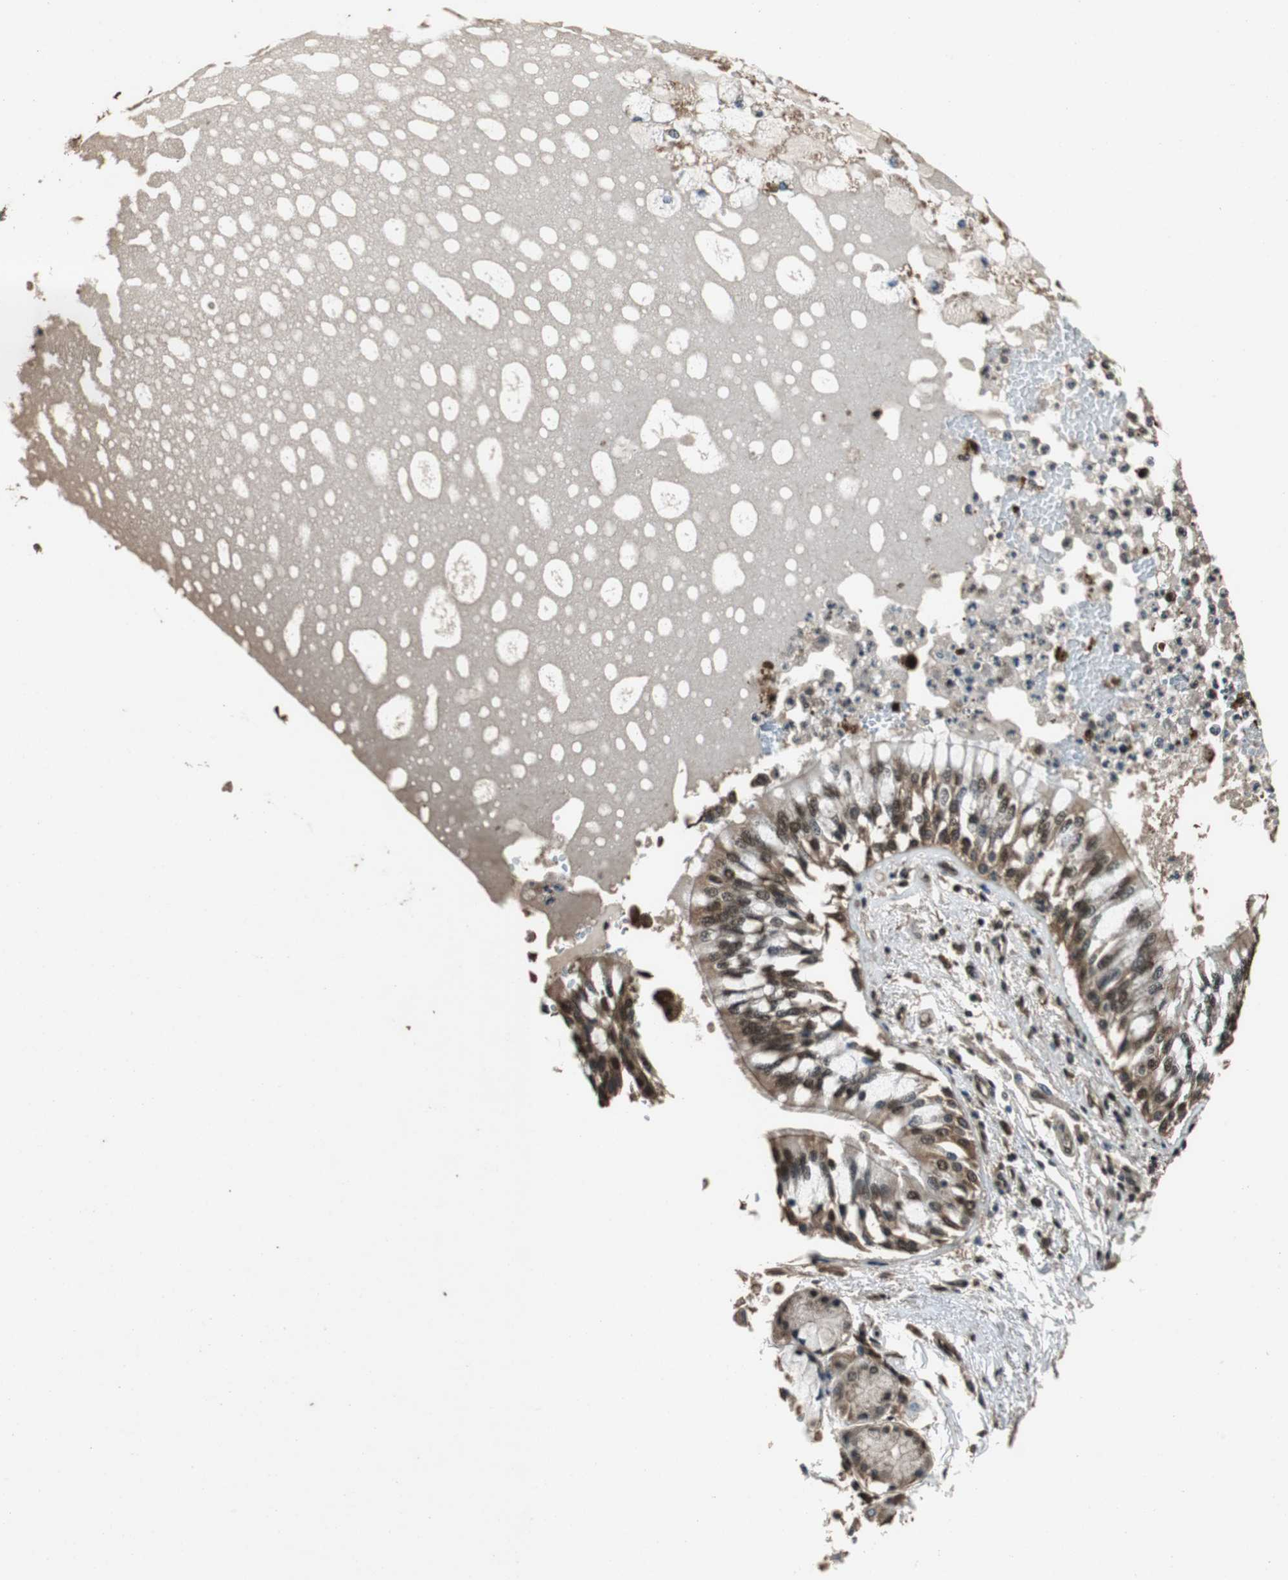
{"staining": {"intensity": "strong", "quantity": ">75%", "location": "cytoplasmic/membranous,nuclear"}, "tissue": "bronchus", "cell_type": "Respiratory epithelial cells", "image_type": "normal", "snomed": [{"axis": "morphology", "description": "Normal tissue, NOS"}, {"axis": "topography", "description": "Cartilage tissue"}, {"axis": "topography", "description": "Bronchus"}, {"axis": "topography", "description": "Lung"}], "caption": "Immunohistochemistry of unremarkable human bronchus shows high levels of strong cytoplasmic/membranous,nuclear expression in approximately >75% of respiratory epithelial cells.", "gene": "ZNF18", "patient": {"sex": "female", "age": 49}}